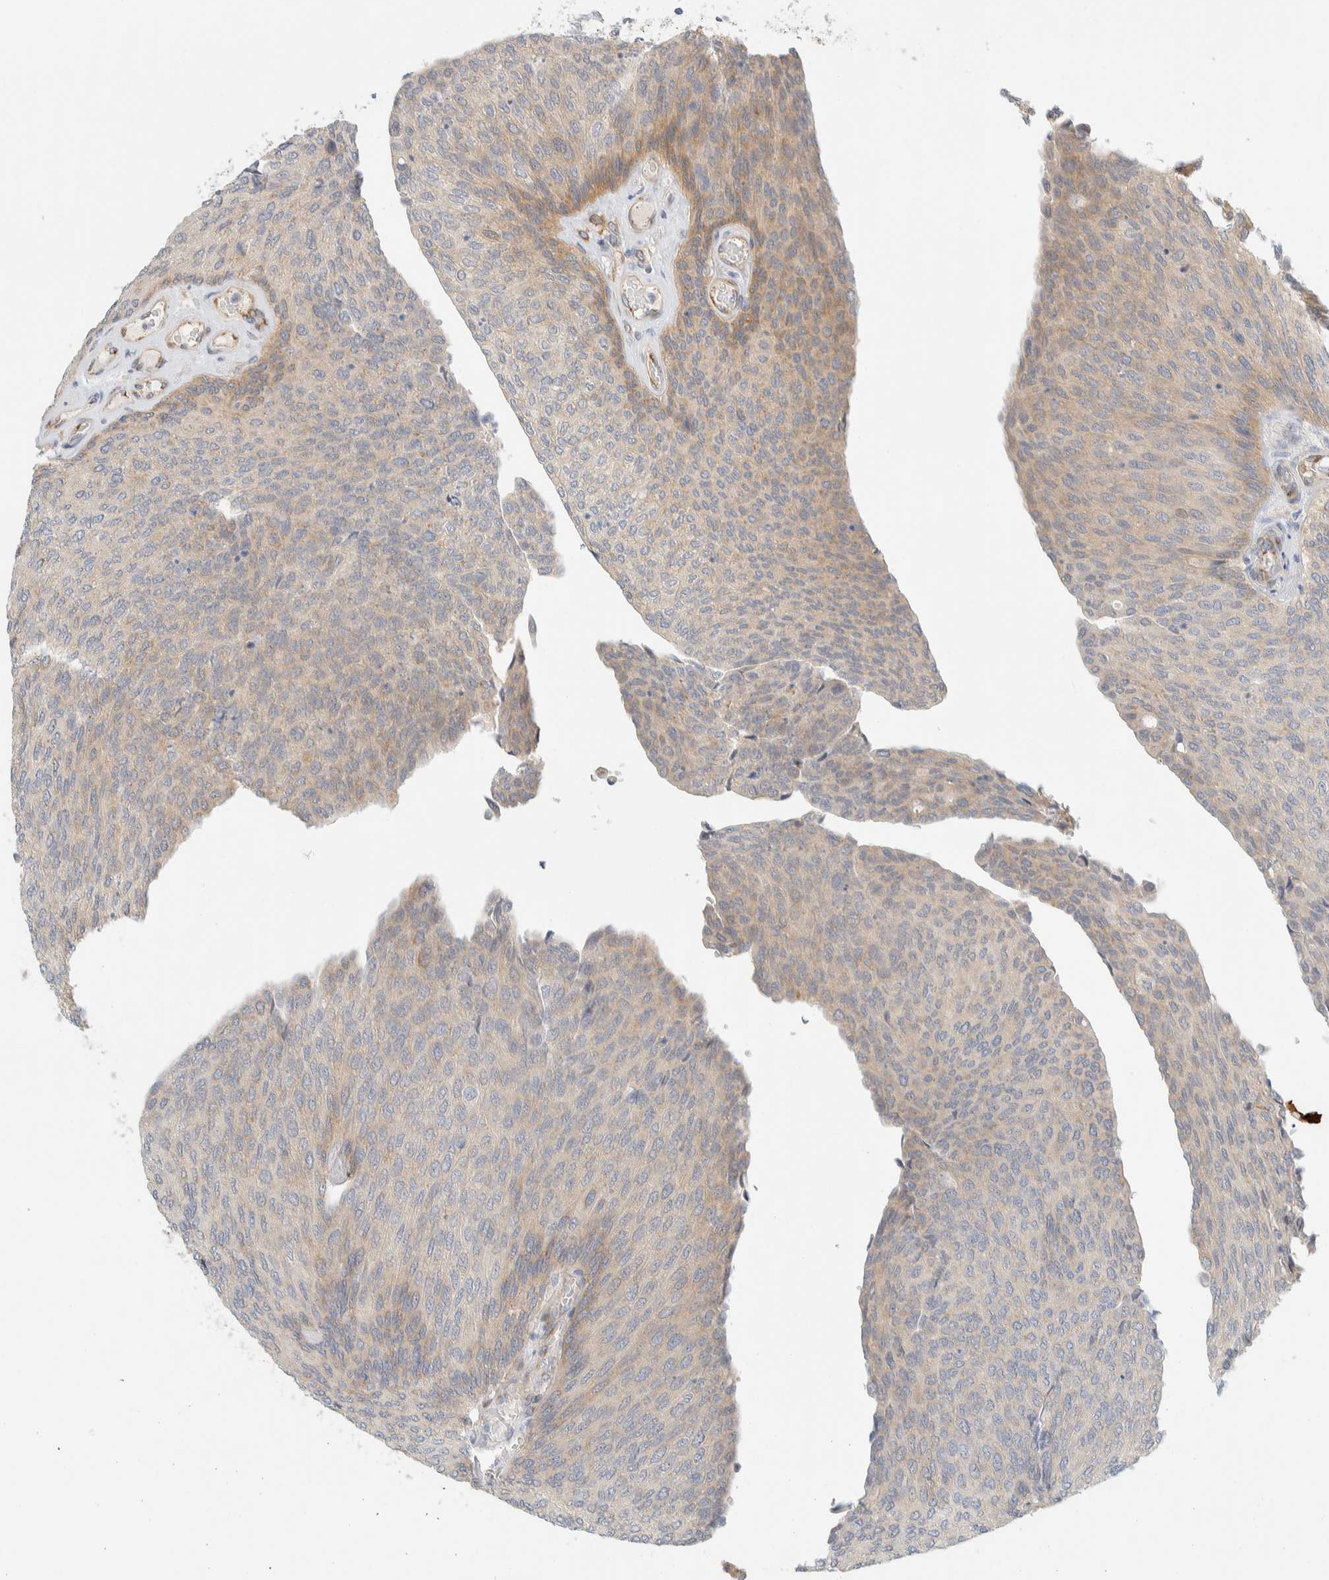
{"staining": {"intensity": "weak", "quantity": "25%-75%", "location": "cytoplasmic/membranous"}, "tissue": "urothelial cancer", "cell_type": "Tumor cells", "image_type": "cancer", "snomed": [{"axis": "morphology", "description": "Urothelial carcinoma, Low grade"}, {"axis": "topography", "description": "Urinary bladder"}], "caption": "Protein expression analysis of low-grade urothelial carcinoma demonstrates weak cytoplasmic/membranous staining in about 25%-75% of tumor cells.", "gene": "TMEM184B", "patient": {"sex": "female", "age": 79}}